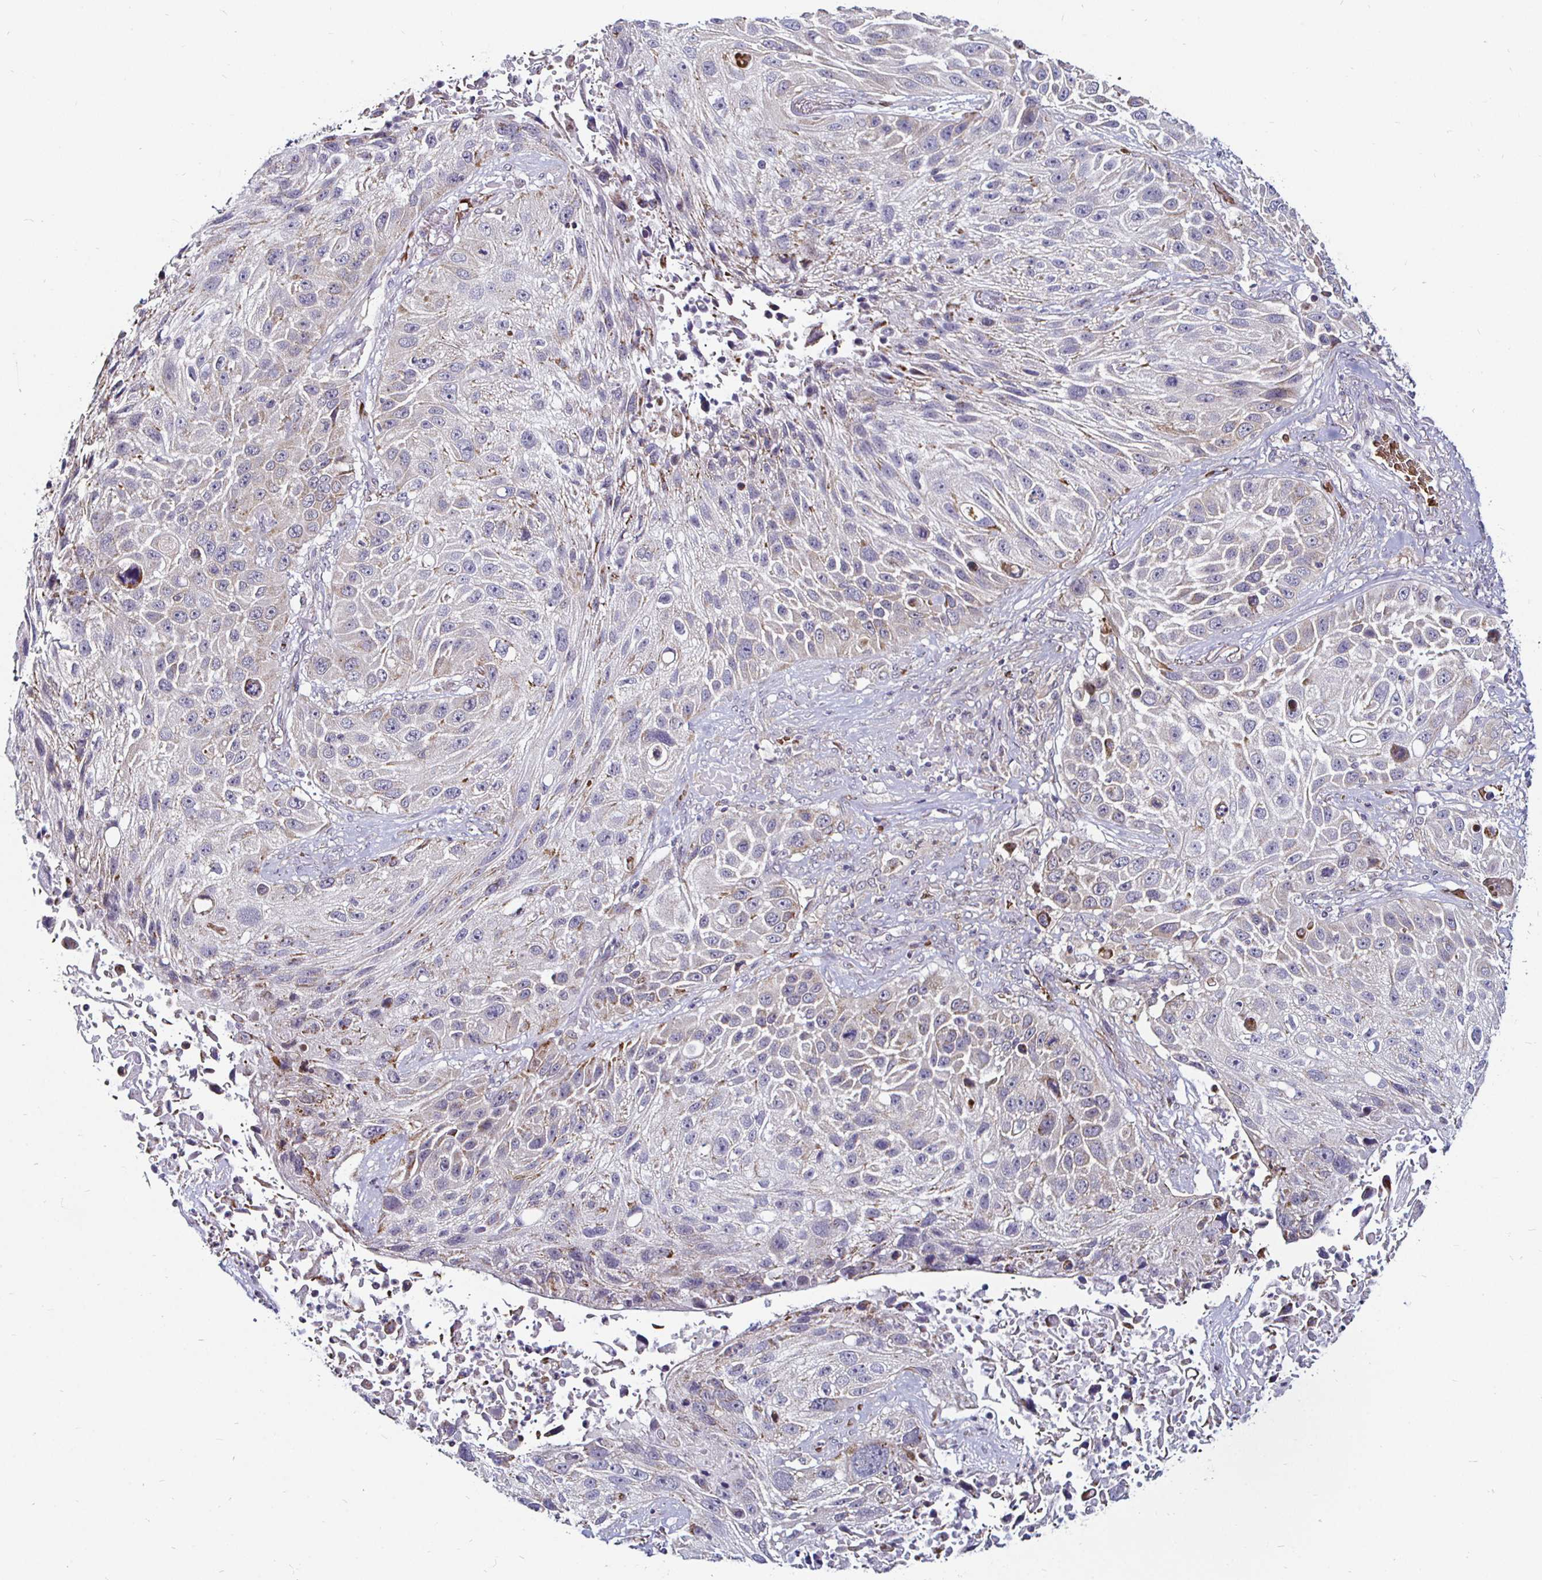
{"staining": {"intensity": "weak", "quantity": "<25%", "location": "cytoplasmic/membranous"}, "tissue": "lung cancer", "cell_type": "Tumor cells", "image_type": "cancer", "snomed": [{"axis": "morphology", "description": "Normal morphology"}, {"axis": "morphology", "description": "Squamous cell carcinoma, NOS"}, {"axis": "topography", "description": "Lymph node"}, {"axis": "topography", "description": "Lung"}], "caption": "Photomicrograph shows no significant protein expression in tumor cells of lung squamous cell carcinoma.", "gene": "ATG3", "patient": {"sex": "male", "age": 67}}